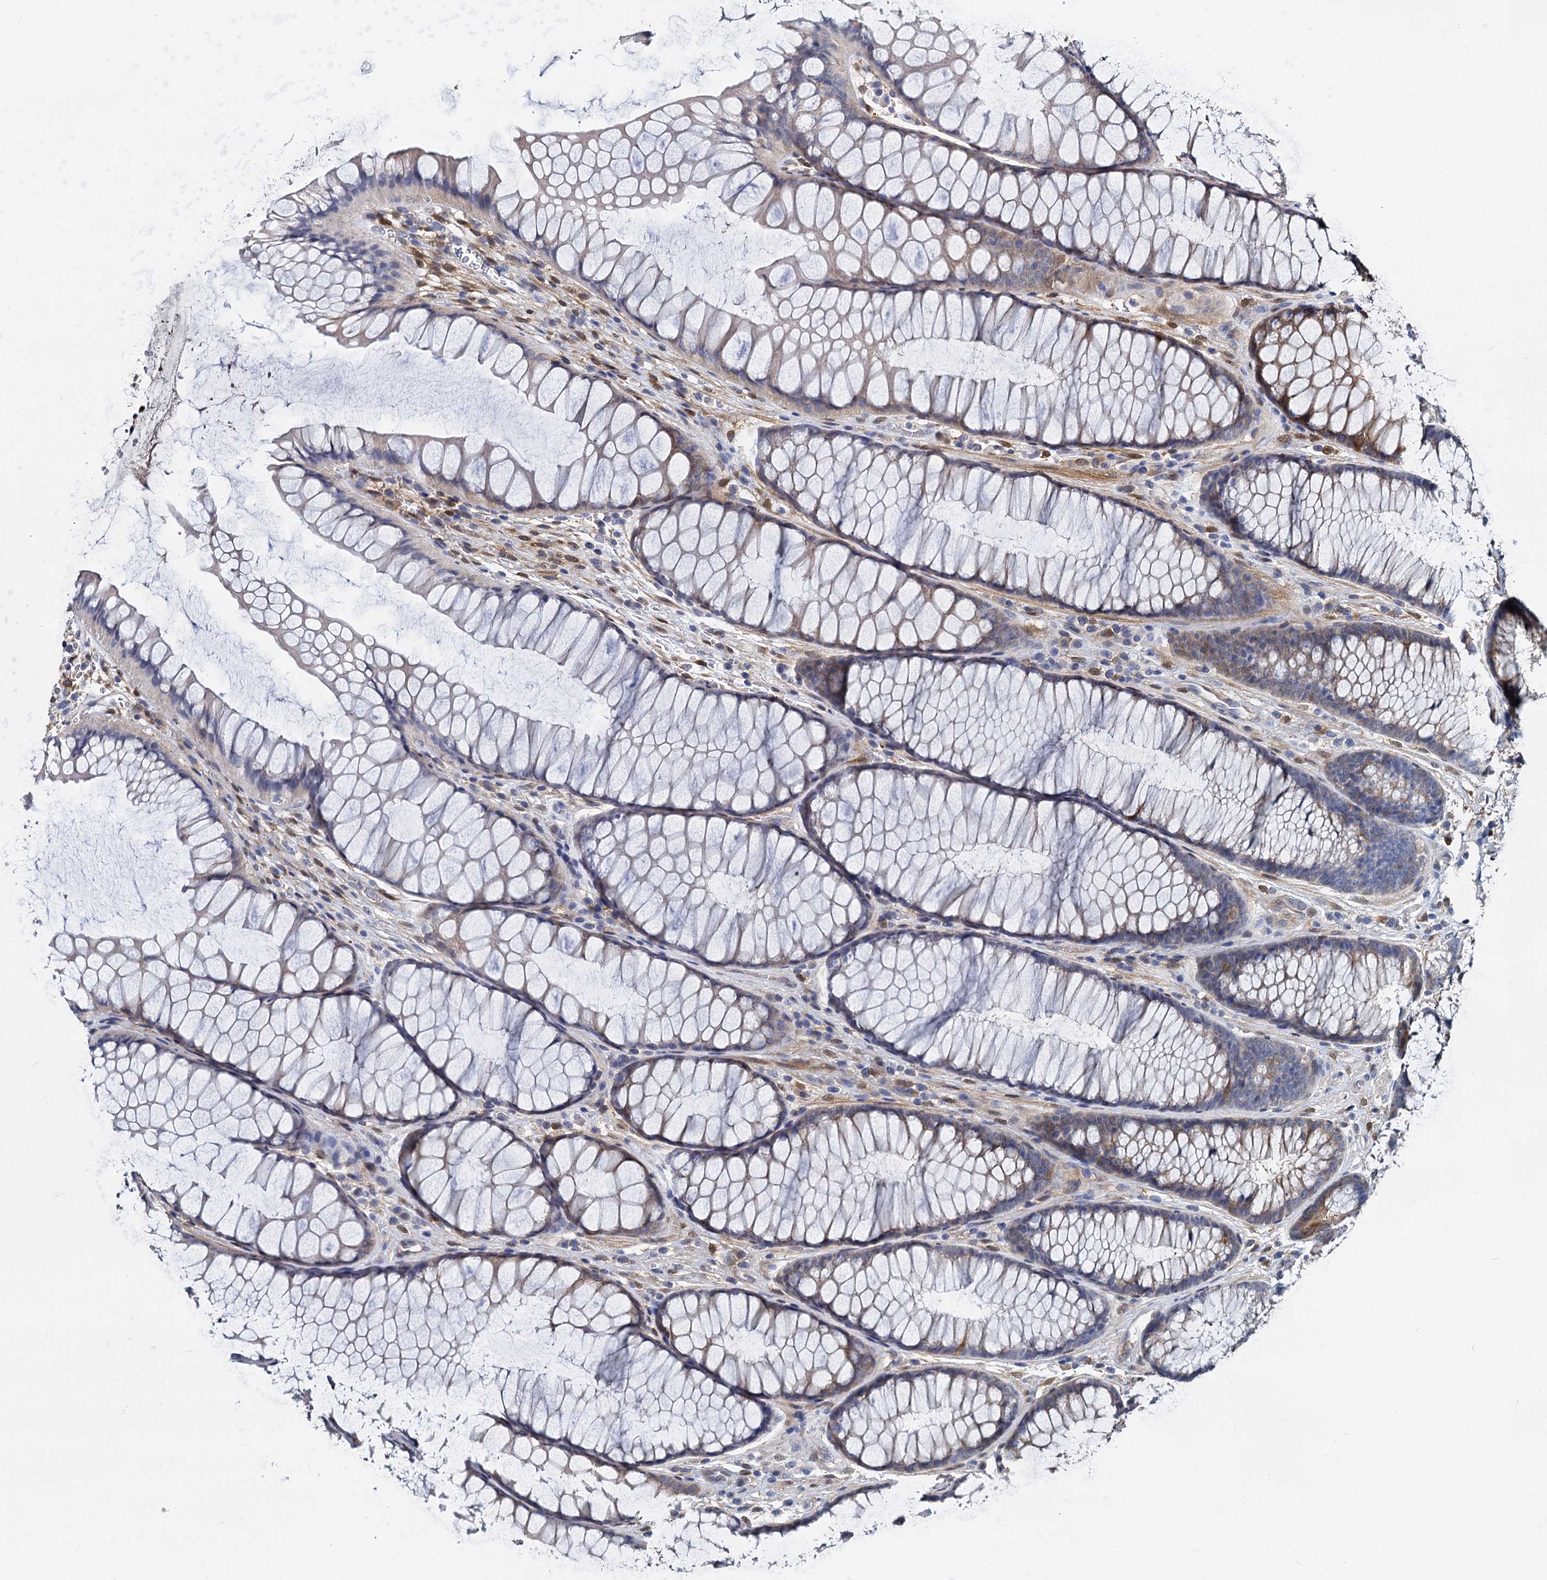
{"staining": {"intensity": "weak", "quantity": ">75%", "location": "cytoplasmic/membranous"}, "tissue": "colon", "cell_type": "Endothelial cells", "image_type": "normal", "snomed": [{"axis": "morphology", "description": "Normal tissue, NOS"}, {"axis": "topography", "description": "Colon"}], "caption": "Human colon stained with a brown dye reveals weak cytoplasmic/membranous positive staining in approximately >75% of endothelial cells.", "gene": "GSTM3", "patient": {"sex": "female", "age": 82}}